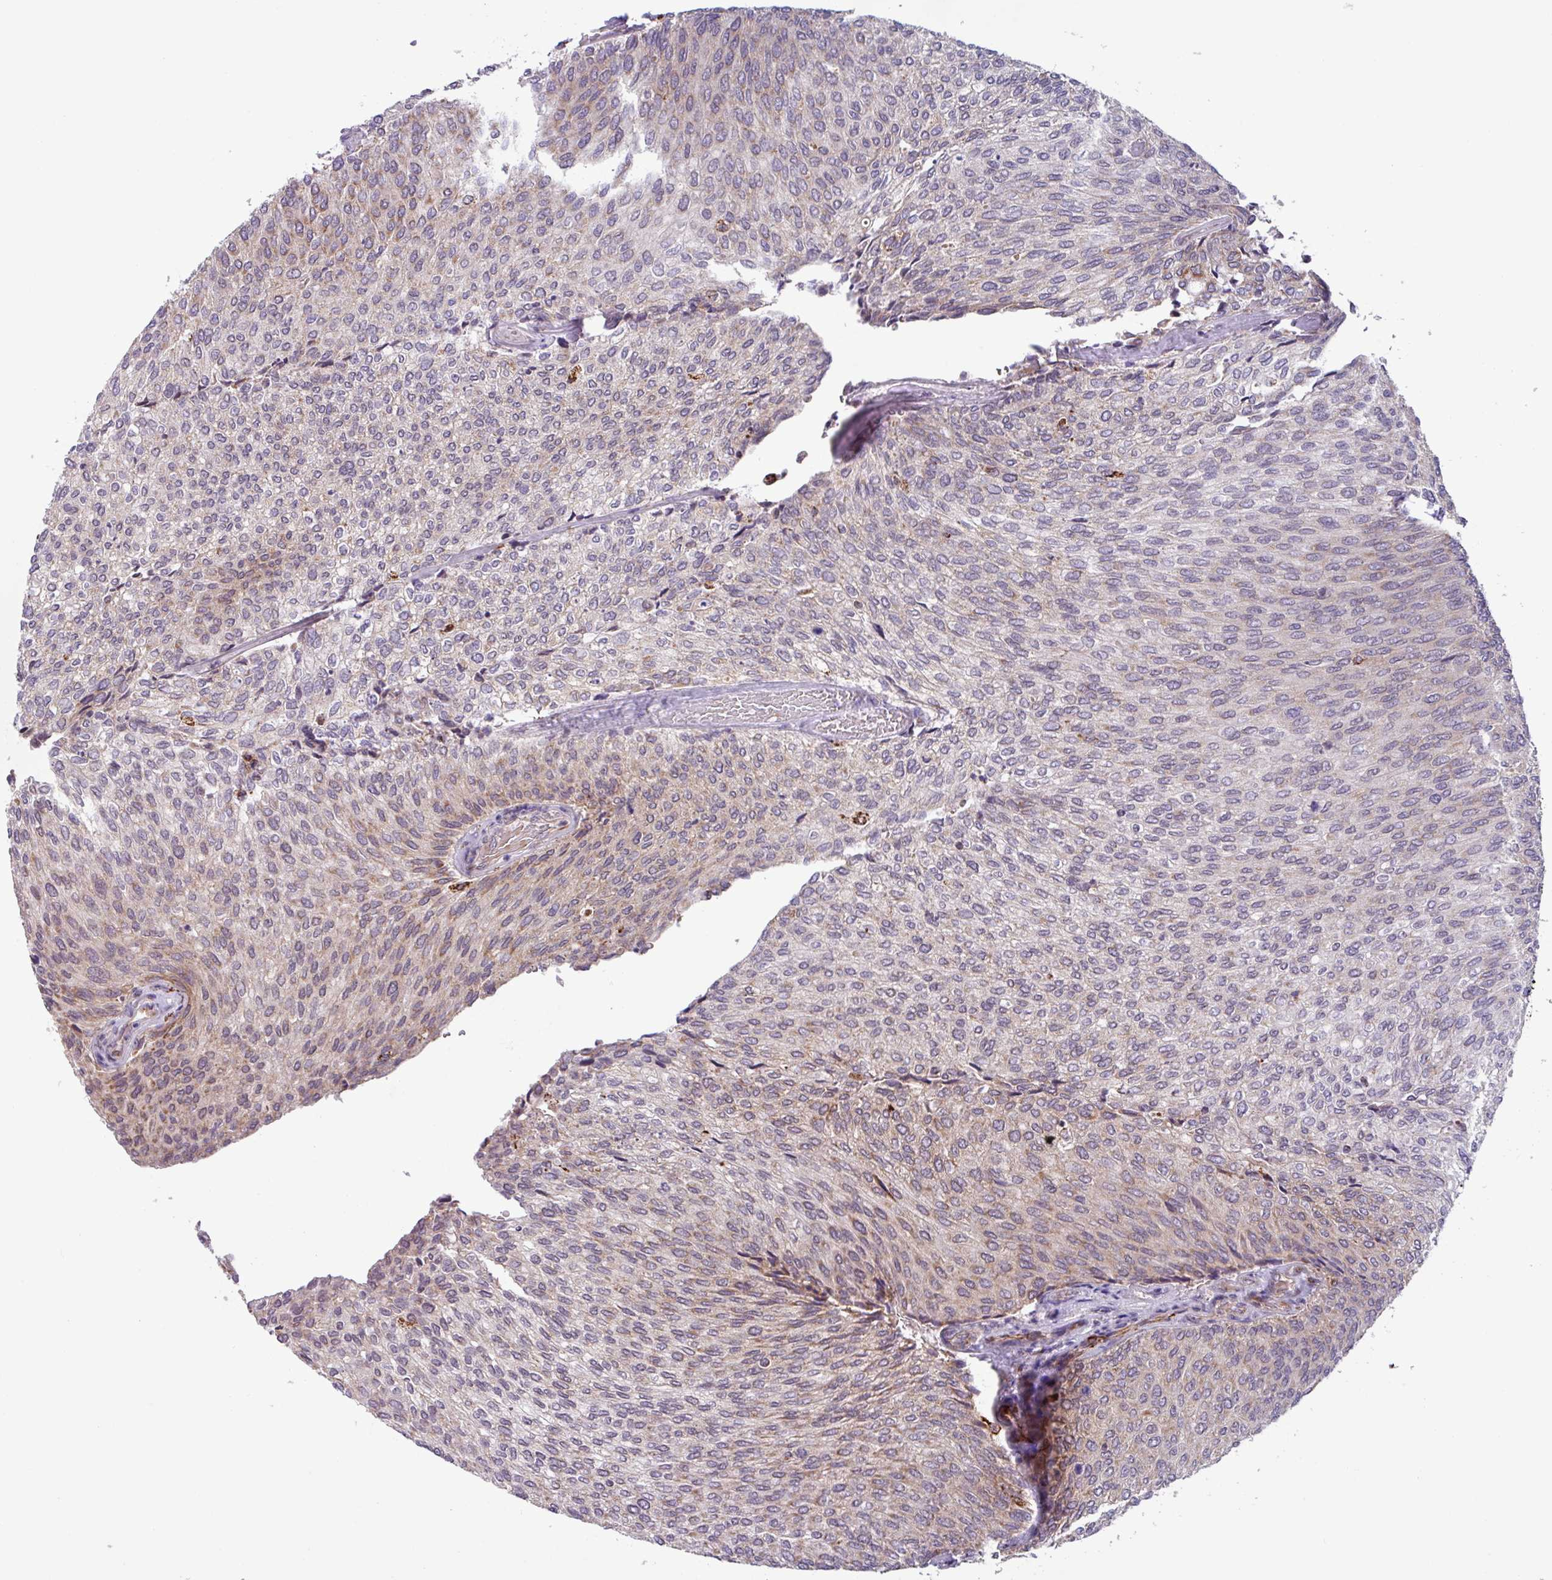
{"staining": {"intensity": "moderate", "quantity": "<25%", "location": "cytoplasmic/membranous"}, "tissue": "urothelial cancer", "cell_type": "Tumor cells", "image_type": "cancer", "snomed": [{"axis": "morphology", "description": "Urothelial carcinoma, Low grade"}, {"axis": "topography", "description": "Urinary bladder"}], "caption": "Human urothelial cancer stained for a protein (brown) exhibits moderate cytoplasmic/membranous positive positivity in about <25% of tumor cells.", "gene": "AKIRIN1", "patient": {"sex": "female", "age": 79}}